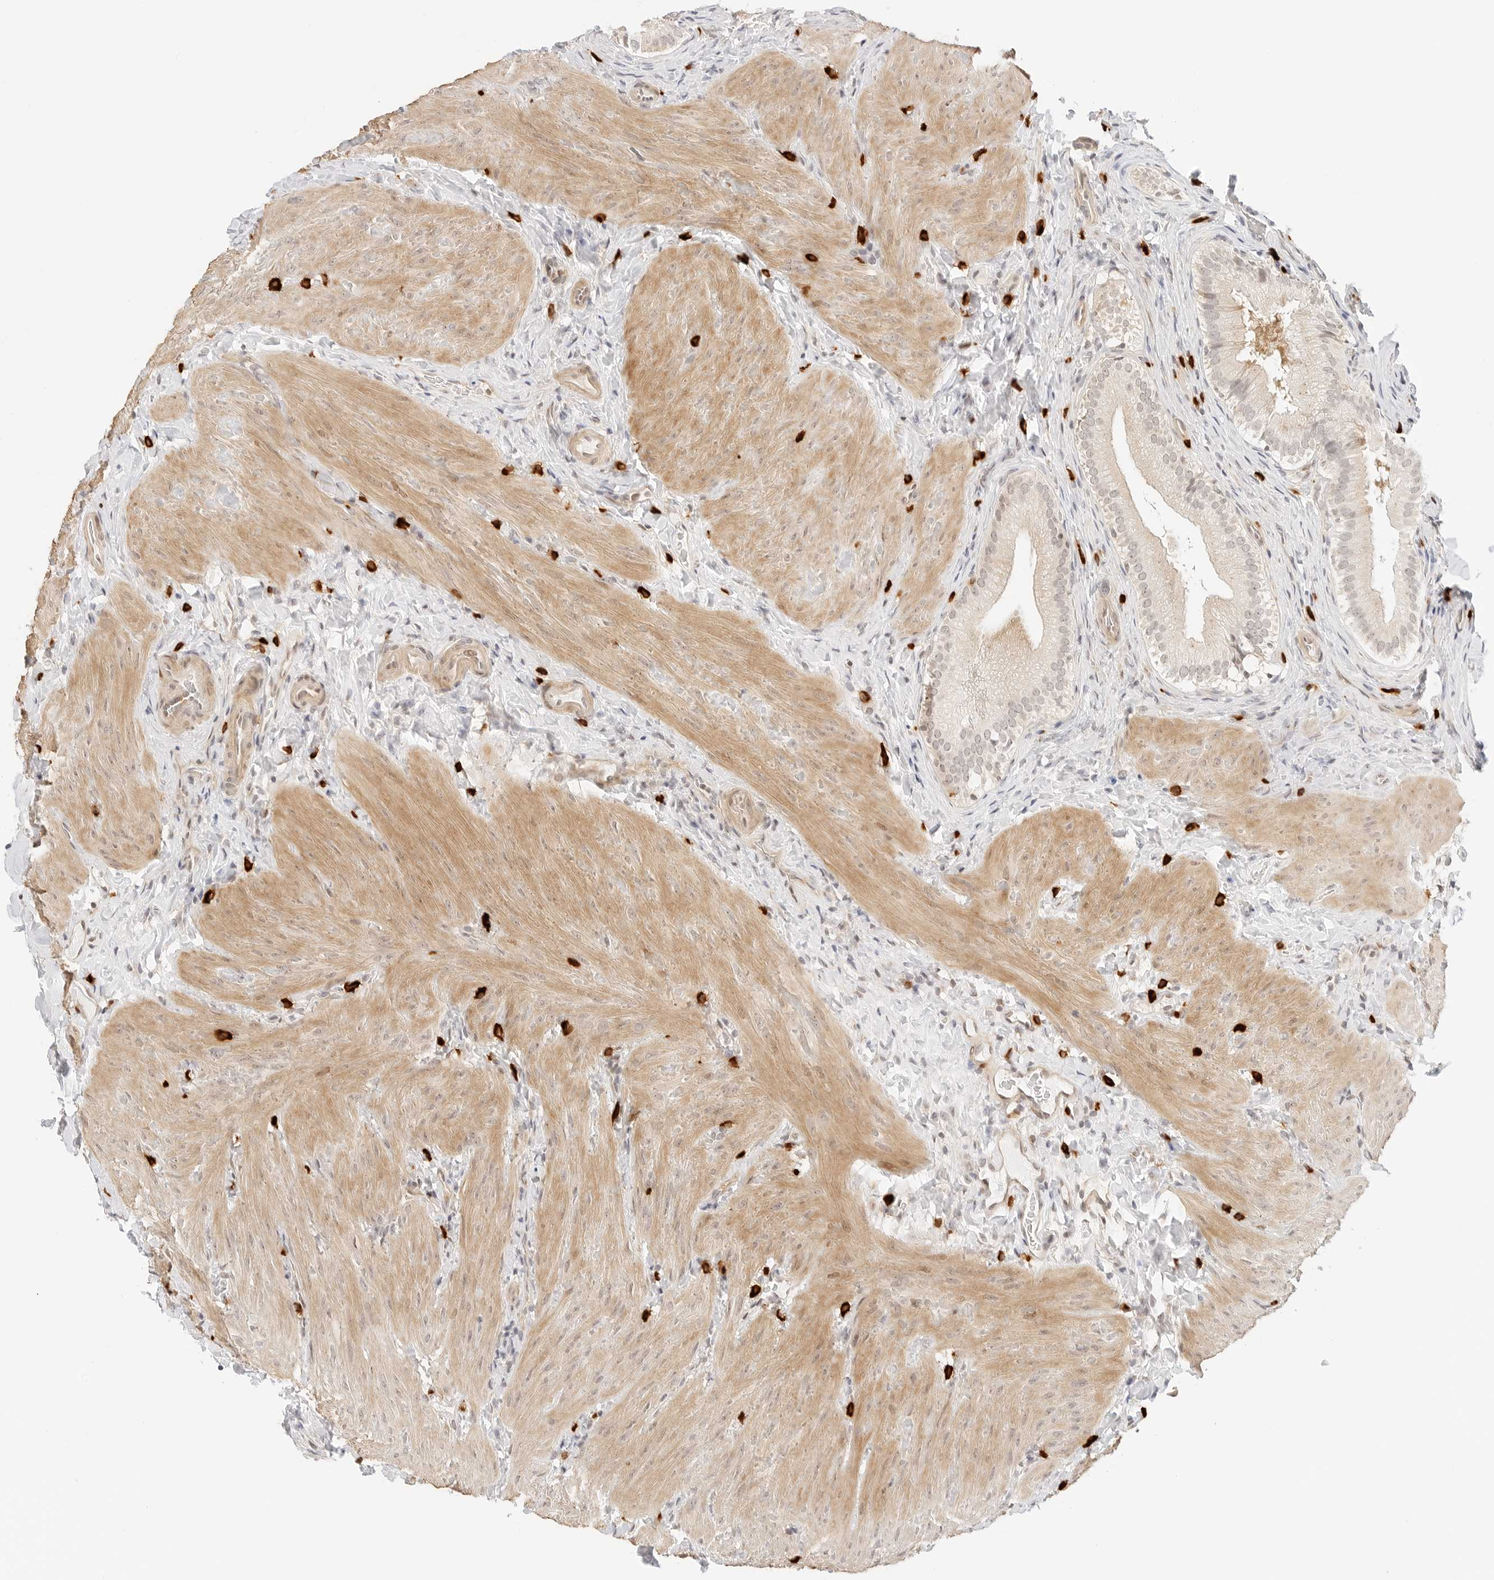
{"staining": {"intensity": "moderate", "quantity": "<25%", "location": "cytoplasmic/membranous,nuclear"}, "tissue": "gallbladder", "cell_type": "Glandular cells", "image_type": "normal", "snomed": [{"axis": "morphology", "description": "Normal tissue, NOS"}, {"axis": "topography", "description": "Gallbladder"}], "caption": "DAB immunohistochemical staining of unremarkable gallbladder displays moderate cytoplasmic/membranous,nuclear protein expression in approximately <25% of glandular cells.", "gene": "TEKT2", "patient": {"sex": "female", "age": 30}}